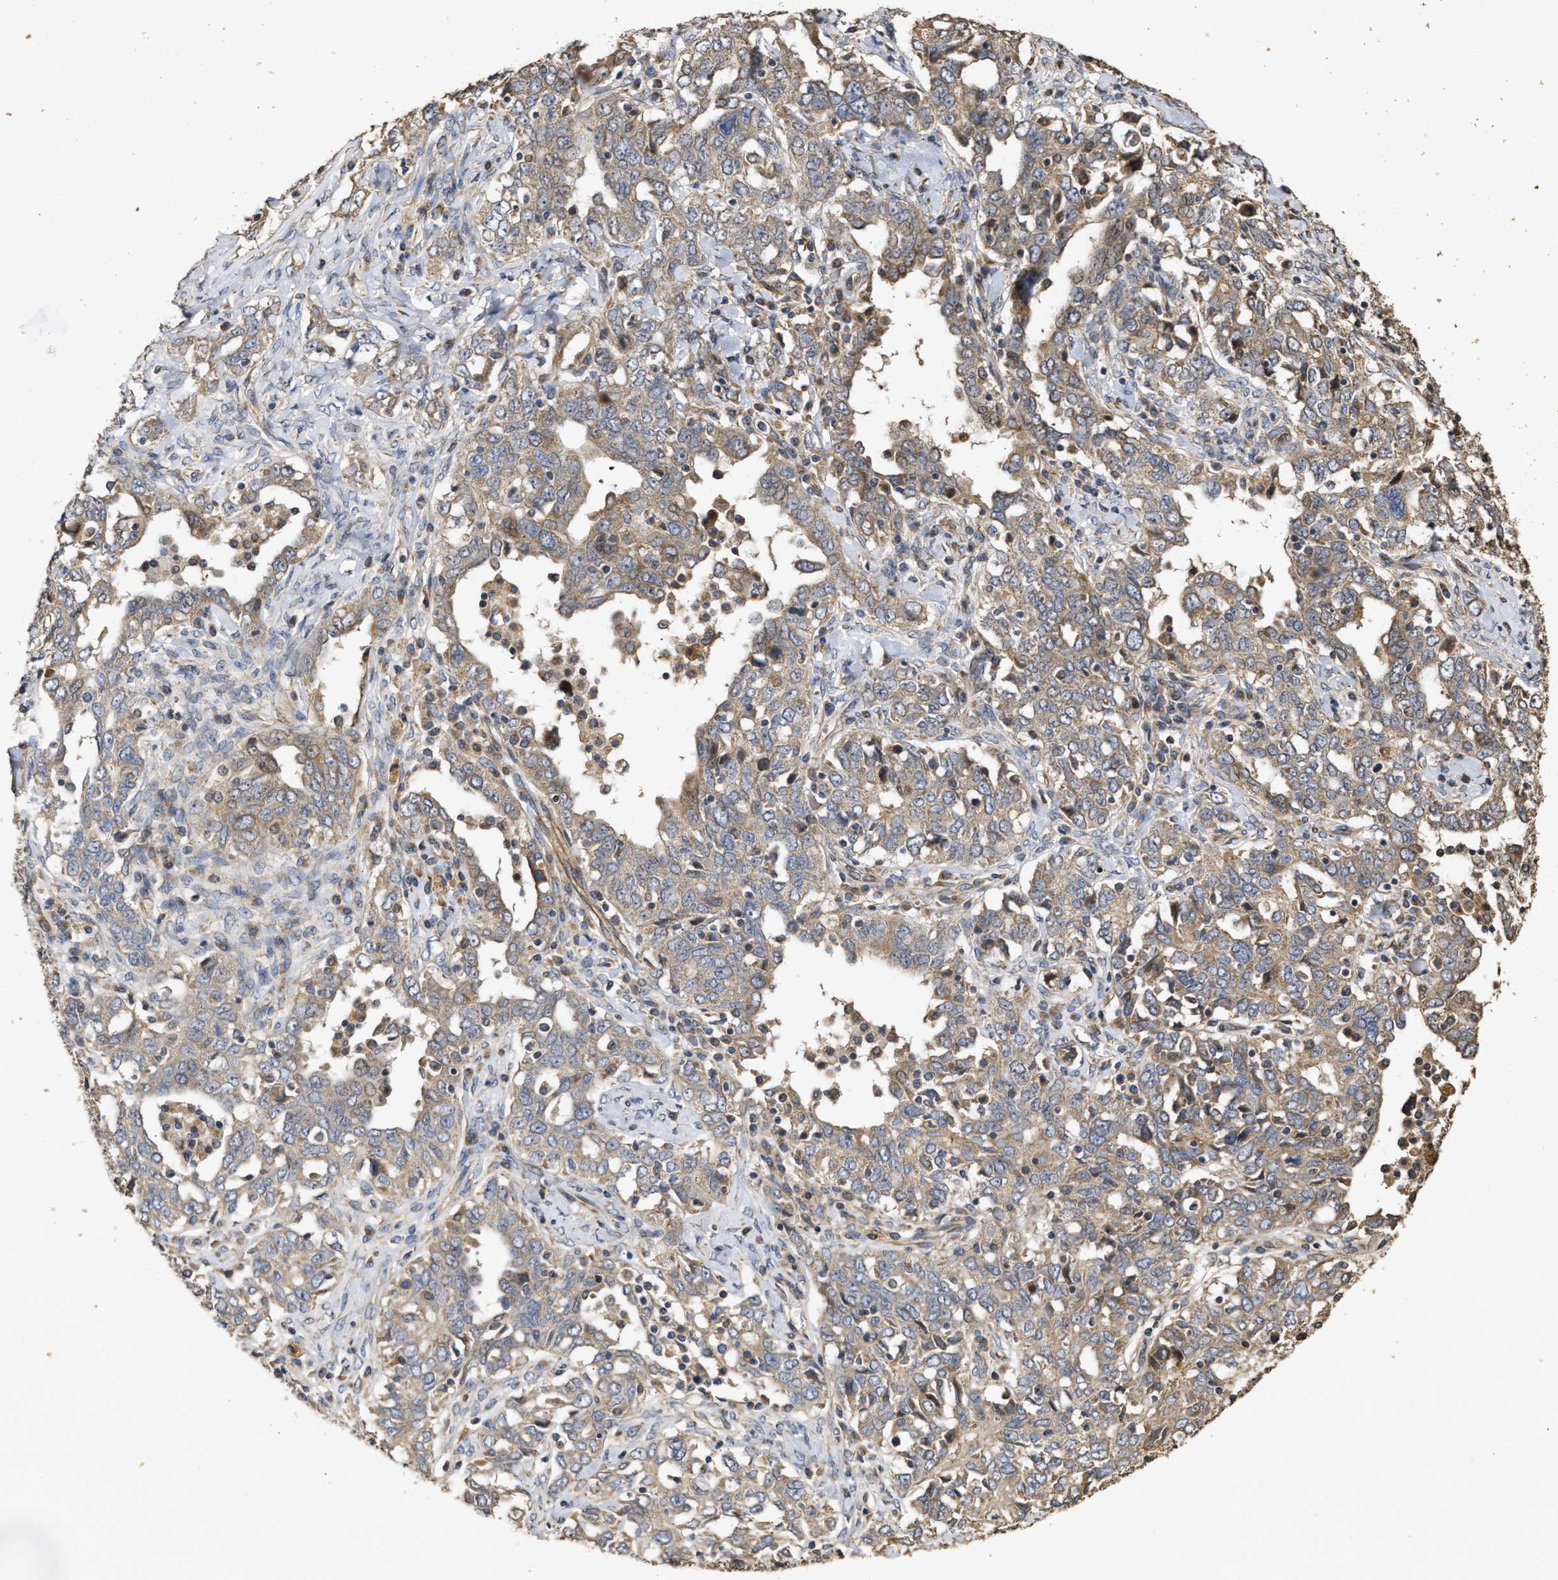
{"staining": {"intensity": "weak", "quantity": ">75%", "location": "cytoplasmic/membranous"}, "tissue": "ovarian cancer", "cell_type": "Tumor cells", "image_type": "cancer", "snomed": [{"axis": "morphology", "description": "Carcinoma, endometroid"}, {"axis": "topography", "description": "Ovary"}], "caption": "Protein expression analysis of human ovarian cancer reveals weak cytoplasmic/membranous staining in approximately >75% of tumor cells.", "gene": "NAV1", "patient": {"sex": "female", "age": 62}}